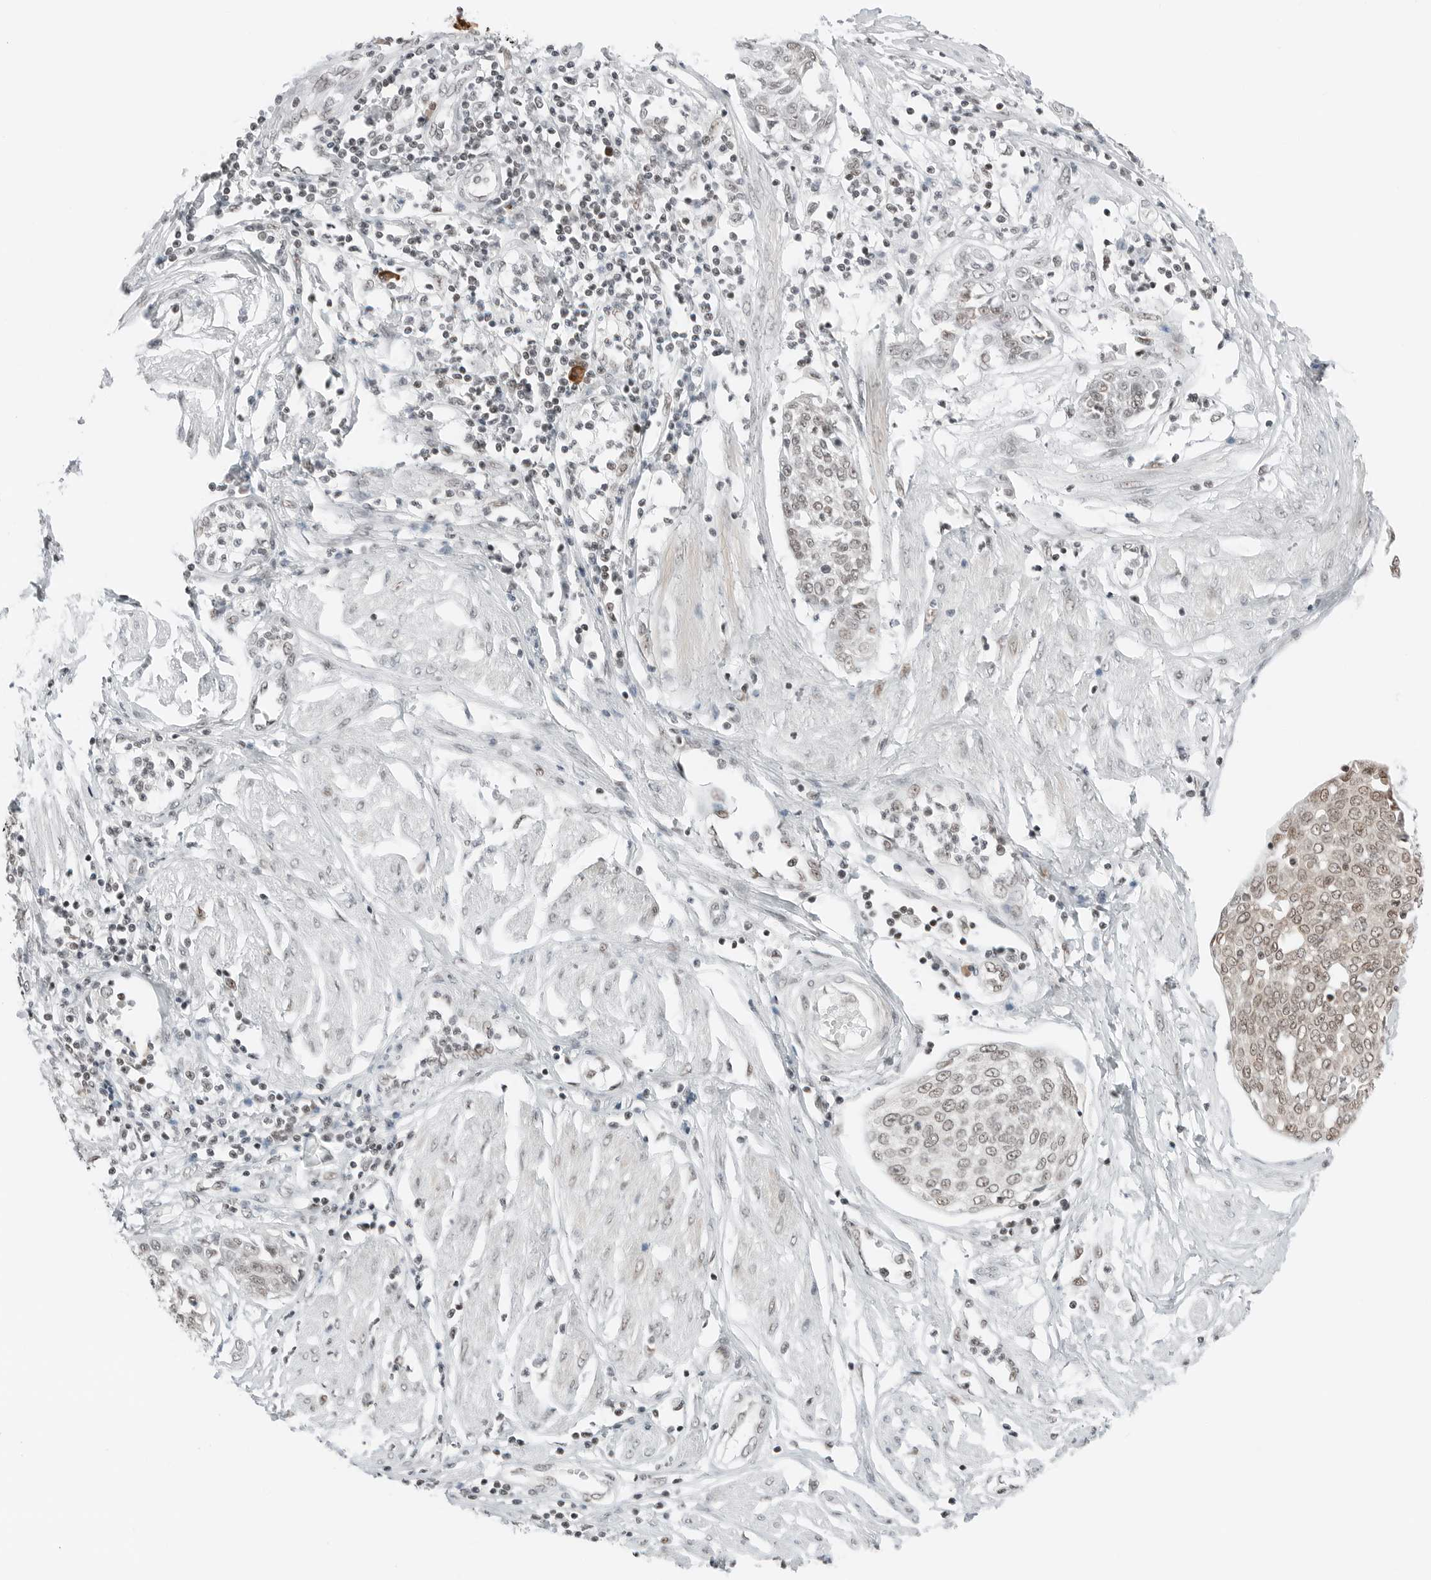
{"staining": {"intensity": "weak", "quantity": "25%-75%", "location": "nuclear"}, "tissue": "cervical cancer", "cell_type": "Tumor cells", "image_type": "cancer", "snomed": [{"axis": "morphology", "description": "Squamous cell carcinoma, NOS"}, {"axis": "topography", "description": "Cervix"}], "caption": "A high-resolution histopathology image shows IHC staining of cervical squamous cell carcinoma, which demonstrates weak nuclear positivity in about 25%-75% of tumor cells.", "gene": "CRTC2", "patient": {"sex": "female", "age": 34}}